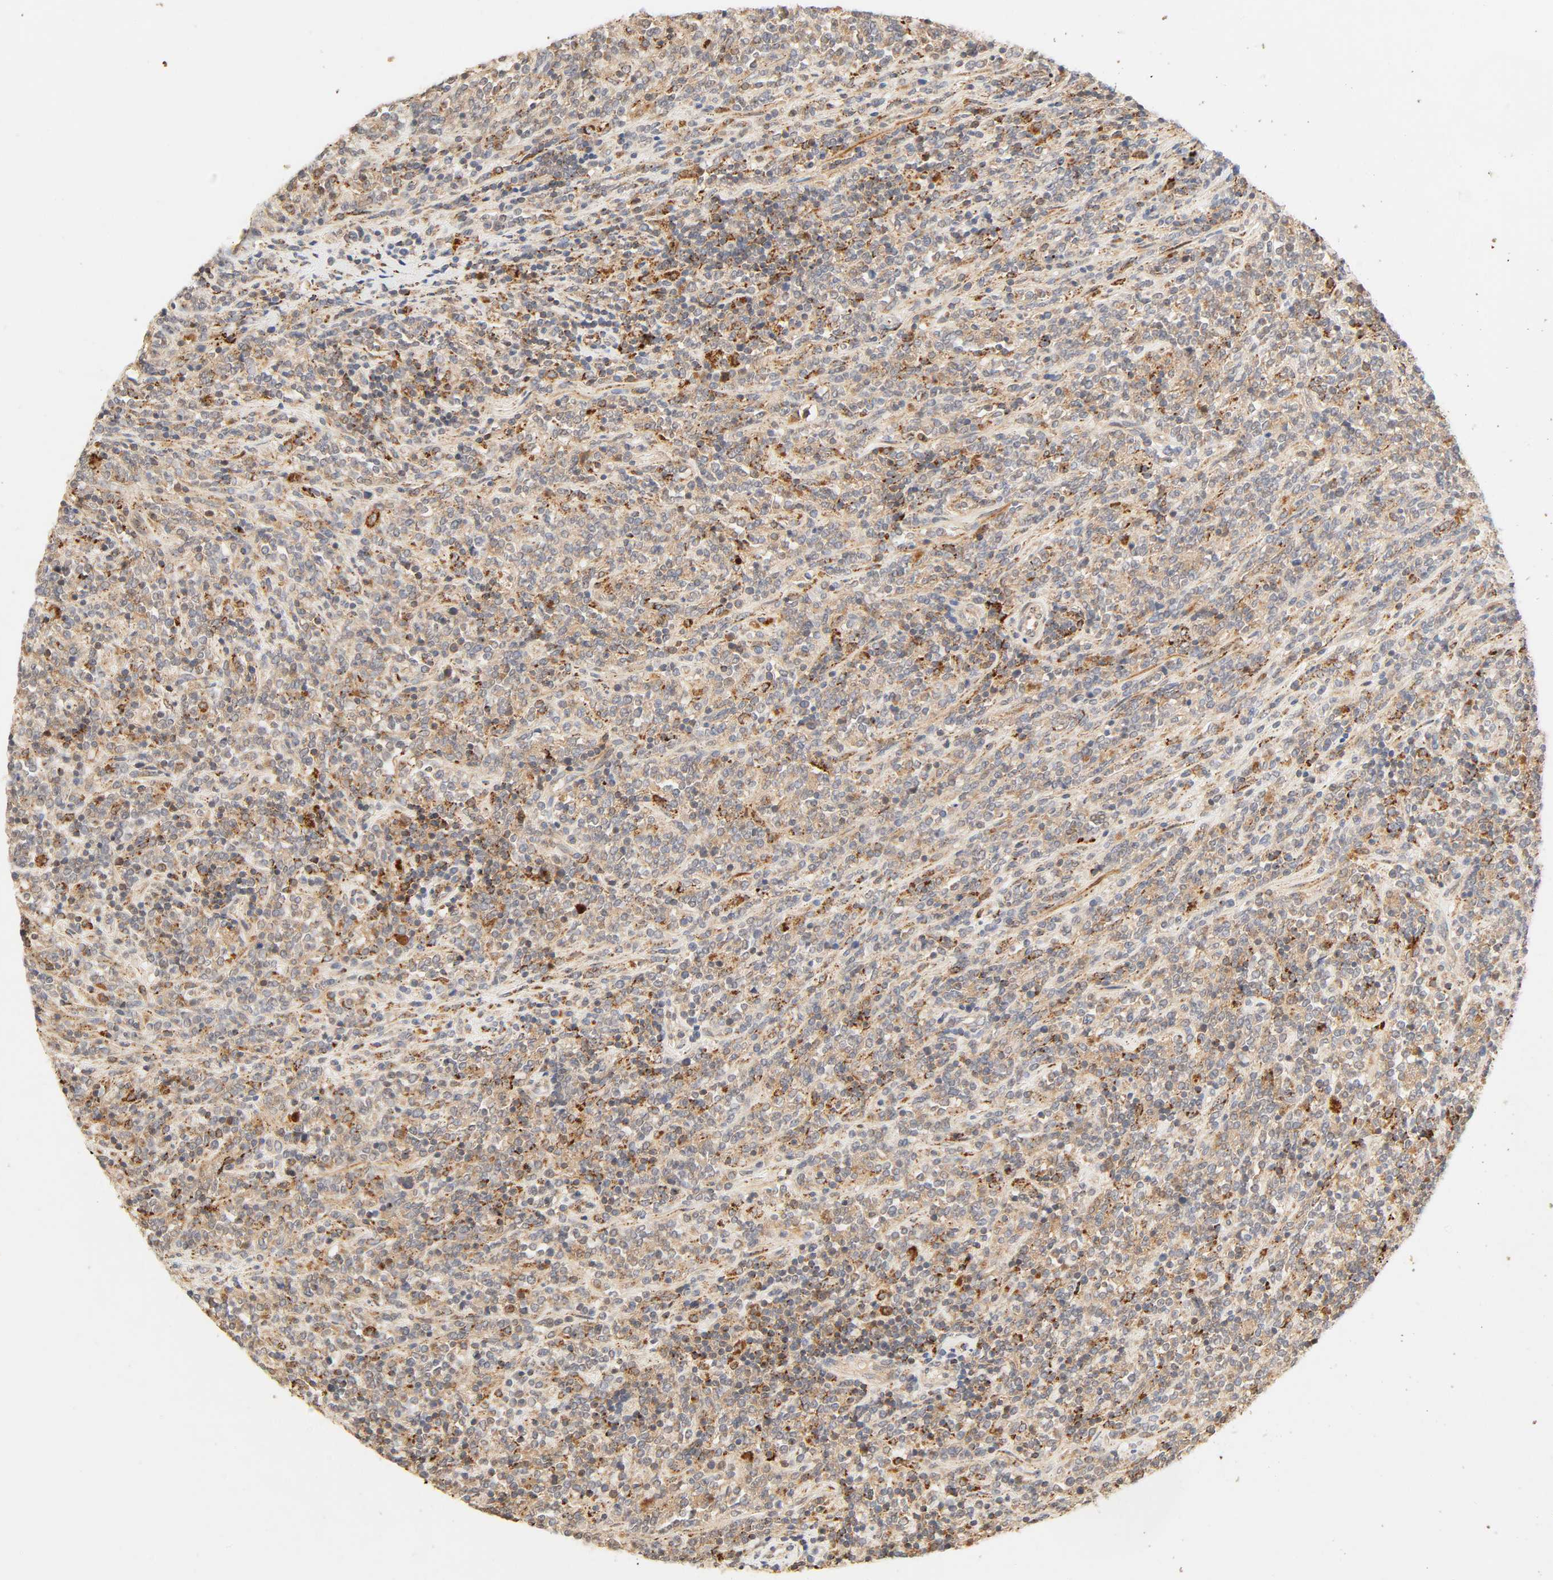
{"staining": {"intensity": "moderate", "quantity": ">75%", "location": "cytoplasmic/membranous"}, "tissue": "lymphoma", "cell_type": "Tumor cells", "image_type": "cancer", "snomed": [{"axis": "morphology", "description": "Malignant lymphoma, non-Hodgkin's type, High grade"}, {"axis": "topography", "description": "Soft tissue"}], "caption": "This histopathology image demonstrates immunohistochemistry (IHC) staining of human lymphoma, with medium moderate cytoplasmic/membranous positivity in about >75% of tumor cells.", "gene": "MAPK6", "patient": {"sex": "male", "age": 18}}